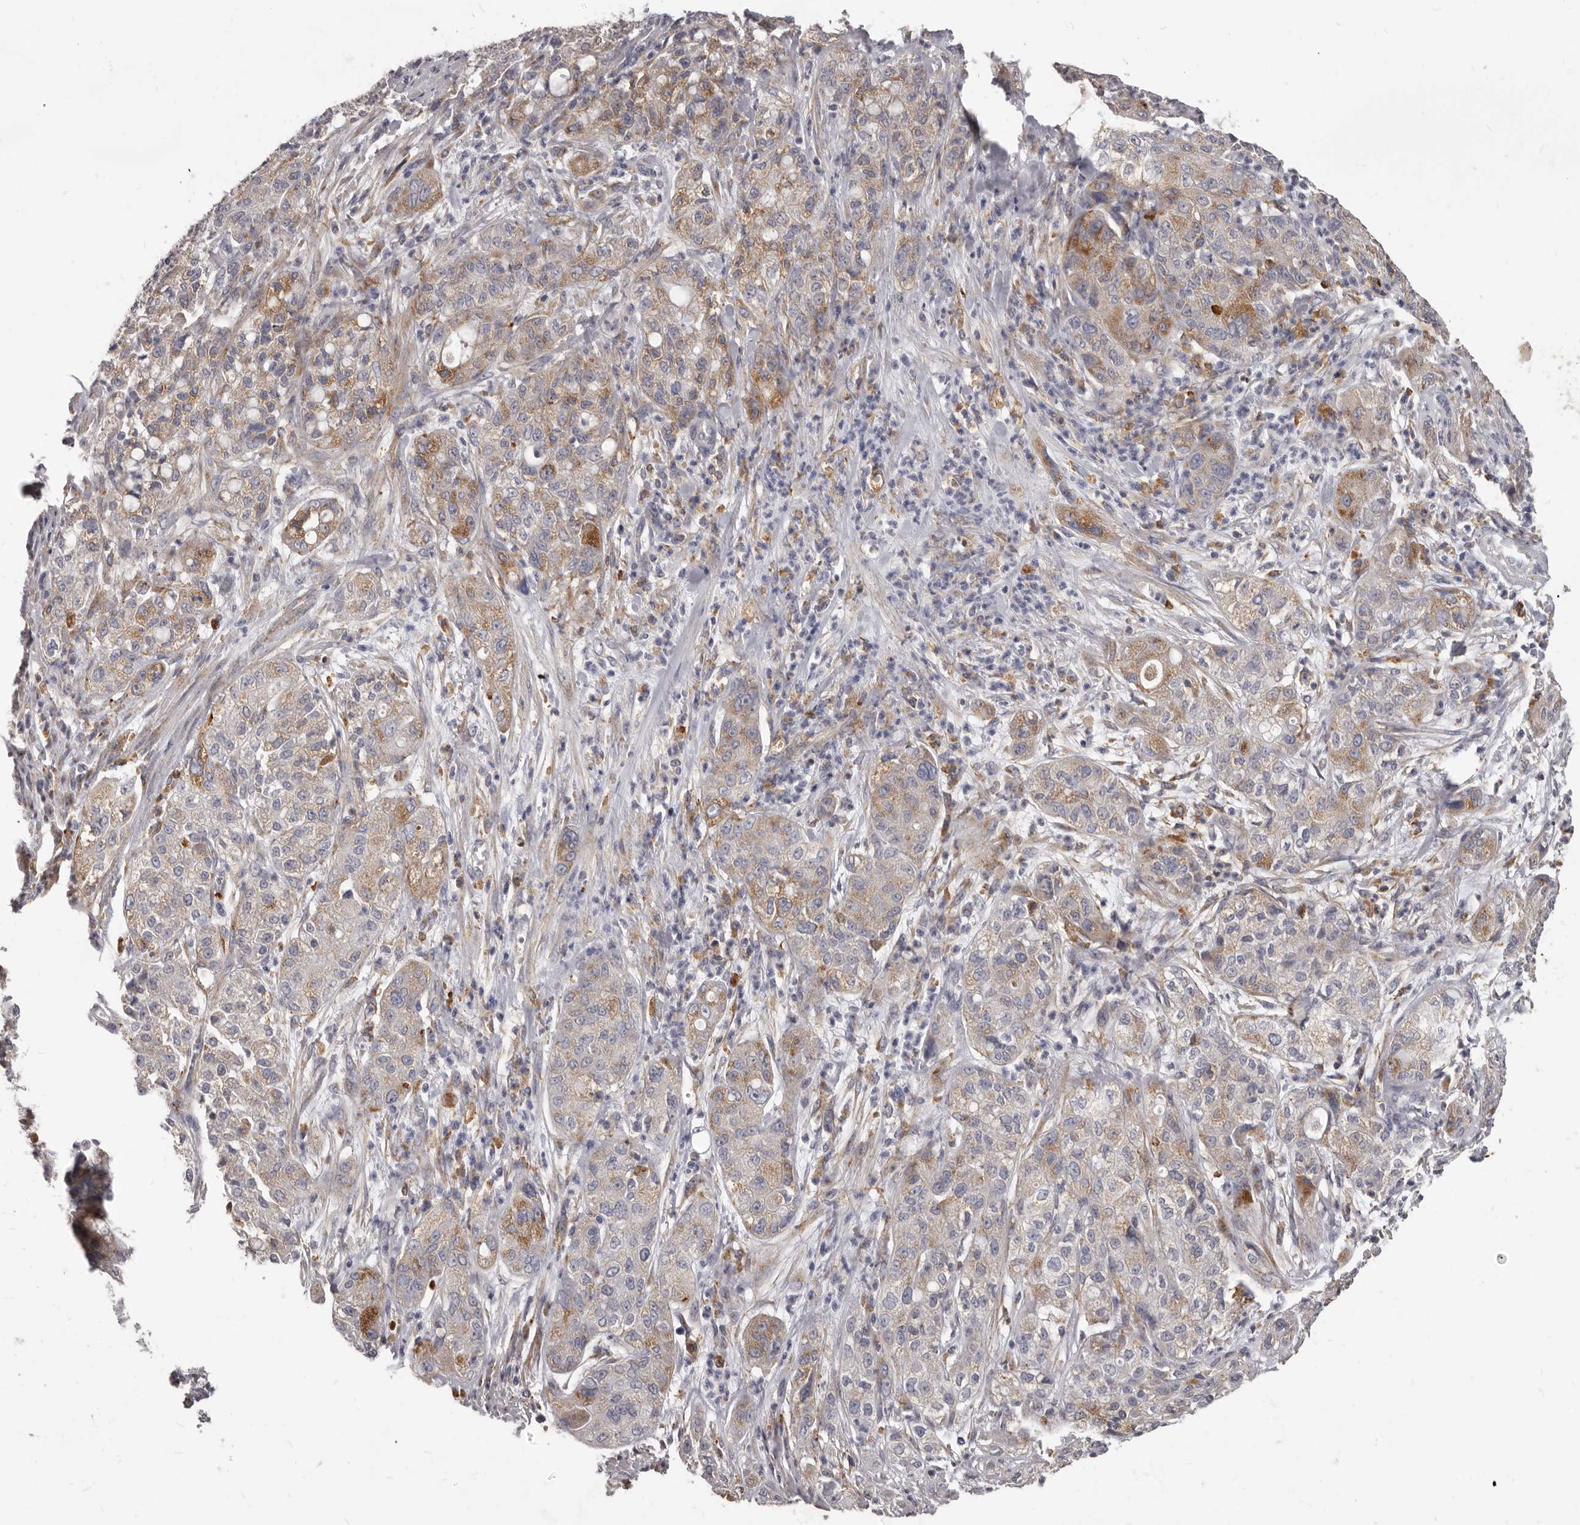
{"staining": {"intensity": "moderate", "quantity": "25%-75%", "location": "cytoplasmic/membranous"}, "tissue": "pancreatic cancer", "cell_type": "Tumor cells", "image_type": "cancer", "snomed": [{"axis": "morphology", "description": "Adenocarcinoma, NOS"}, {"axis": "topography", "description": "Pancreas"}], "caption": "Human pancreatic adenocarcinoma stained for a protein (brown) demonstrates moderate cytoplasmic/membranous positive expression in about 25%-75% of tumor cells.", "gene": "PI4K2A", "patient": {"sex": "female", "age": 78}}